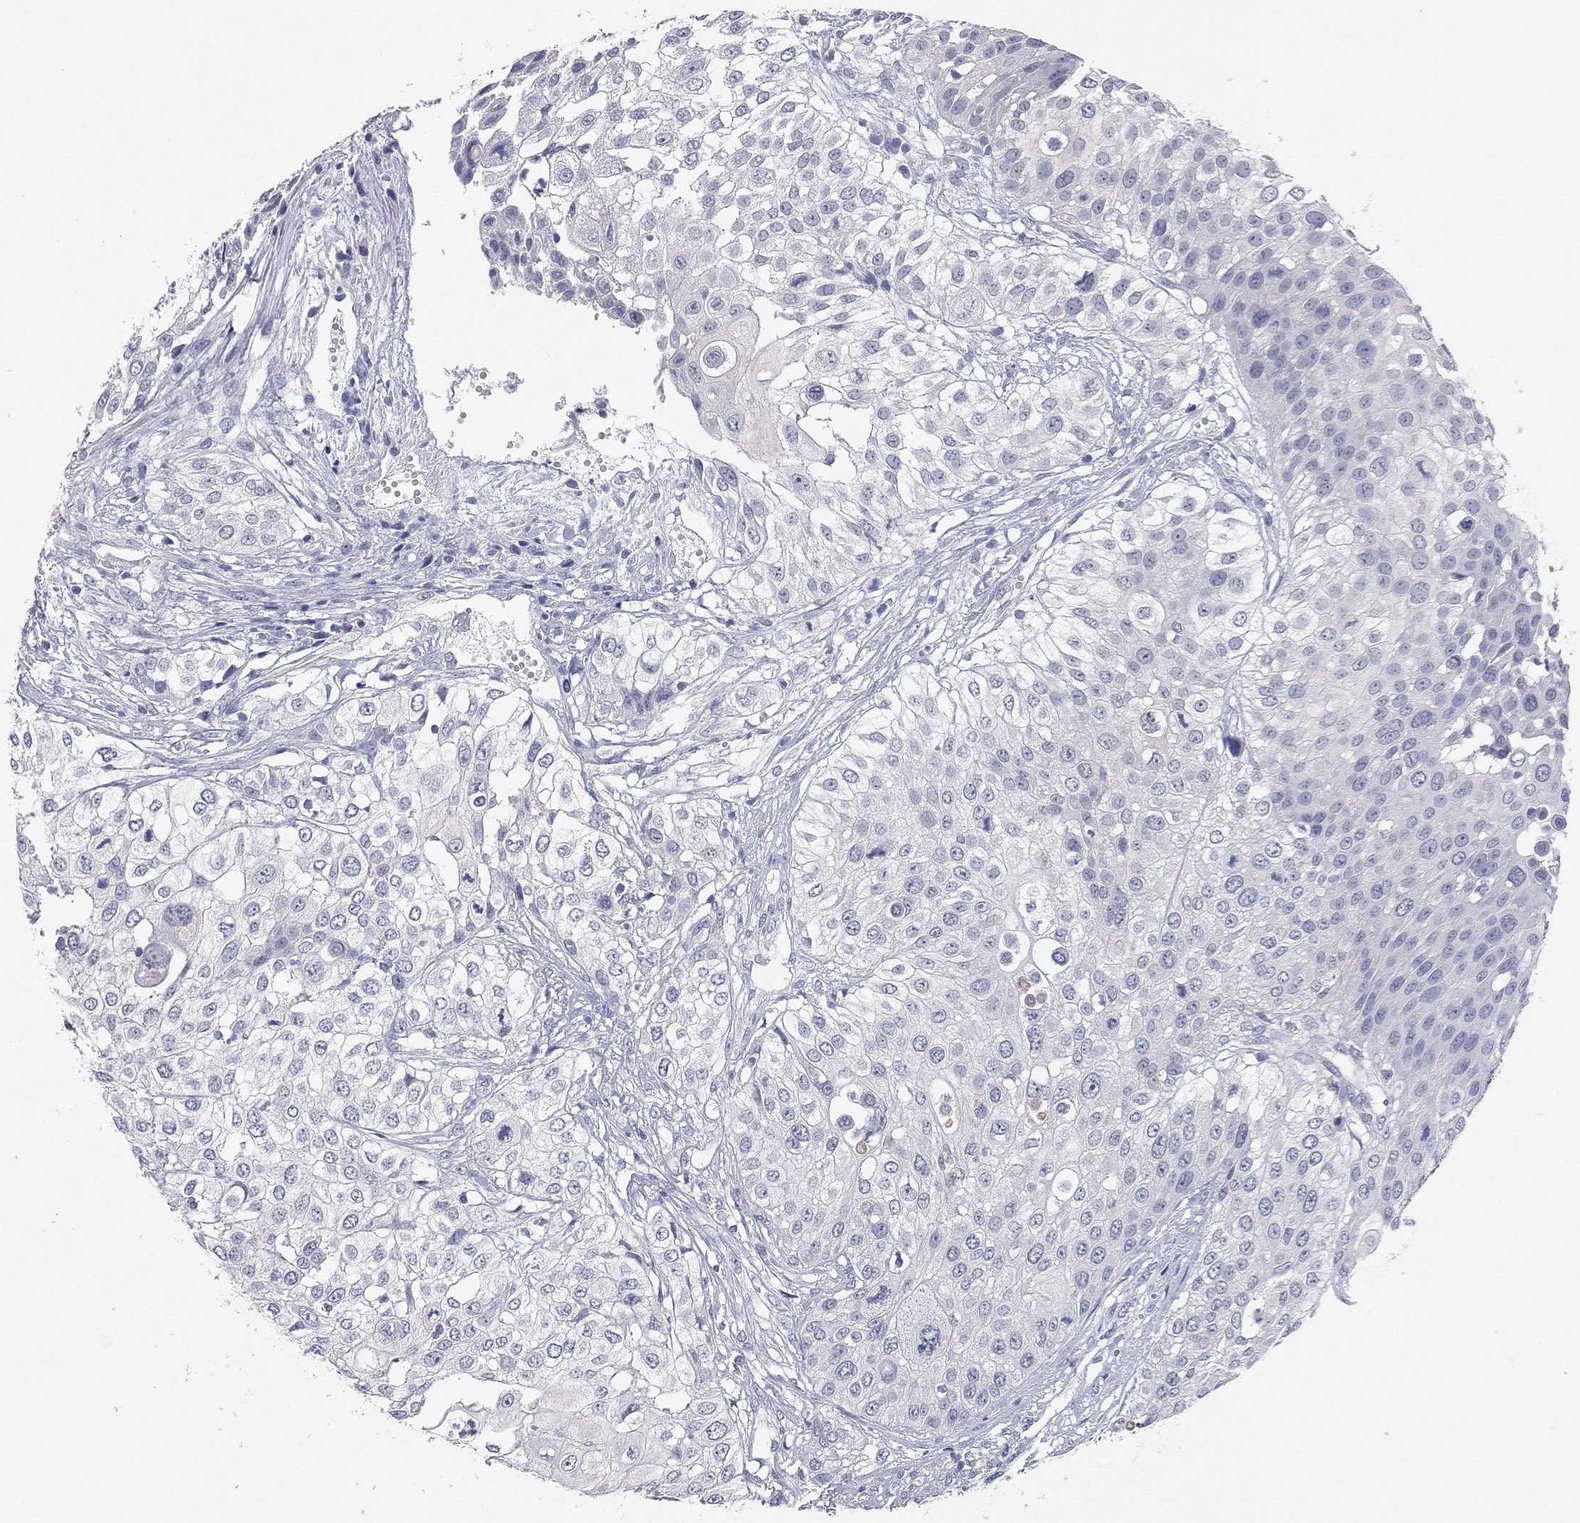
{"staining": {"intensity": "negative", "quantity": "none", "location": "none"}, "tissue": "urothelial cancer", "cell_type": "Tumor cells", "image_type": "cancer", "snomed": [{"axis": "morphology", "description": "Urothelial carcinoma, High grade"}, {"axis": "topography", "description": "Urinary bladder"}], "caption": "IHC image of neoplastic tissue: human high-grade urothelial carcinoma stained with DAB exhibits no significant protein positivity in tumor cells. The staining was performed using DAB (3,3'-diaminobenzidine) to visualize the protein expression in brown, while the nuclei were stained in blue with hematoxylin (Magnification: 20x).", "gene": "MMP13", "patient": {"sex": "female", "age": 79}}